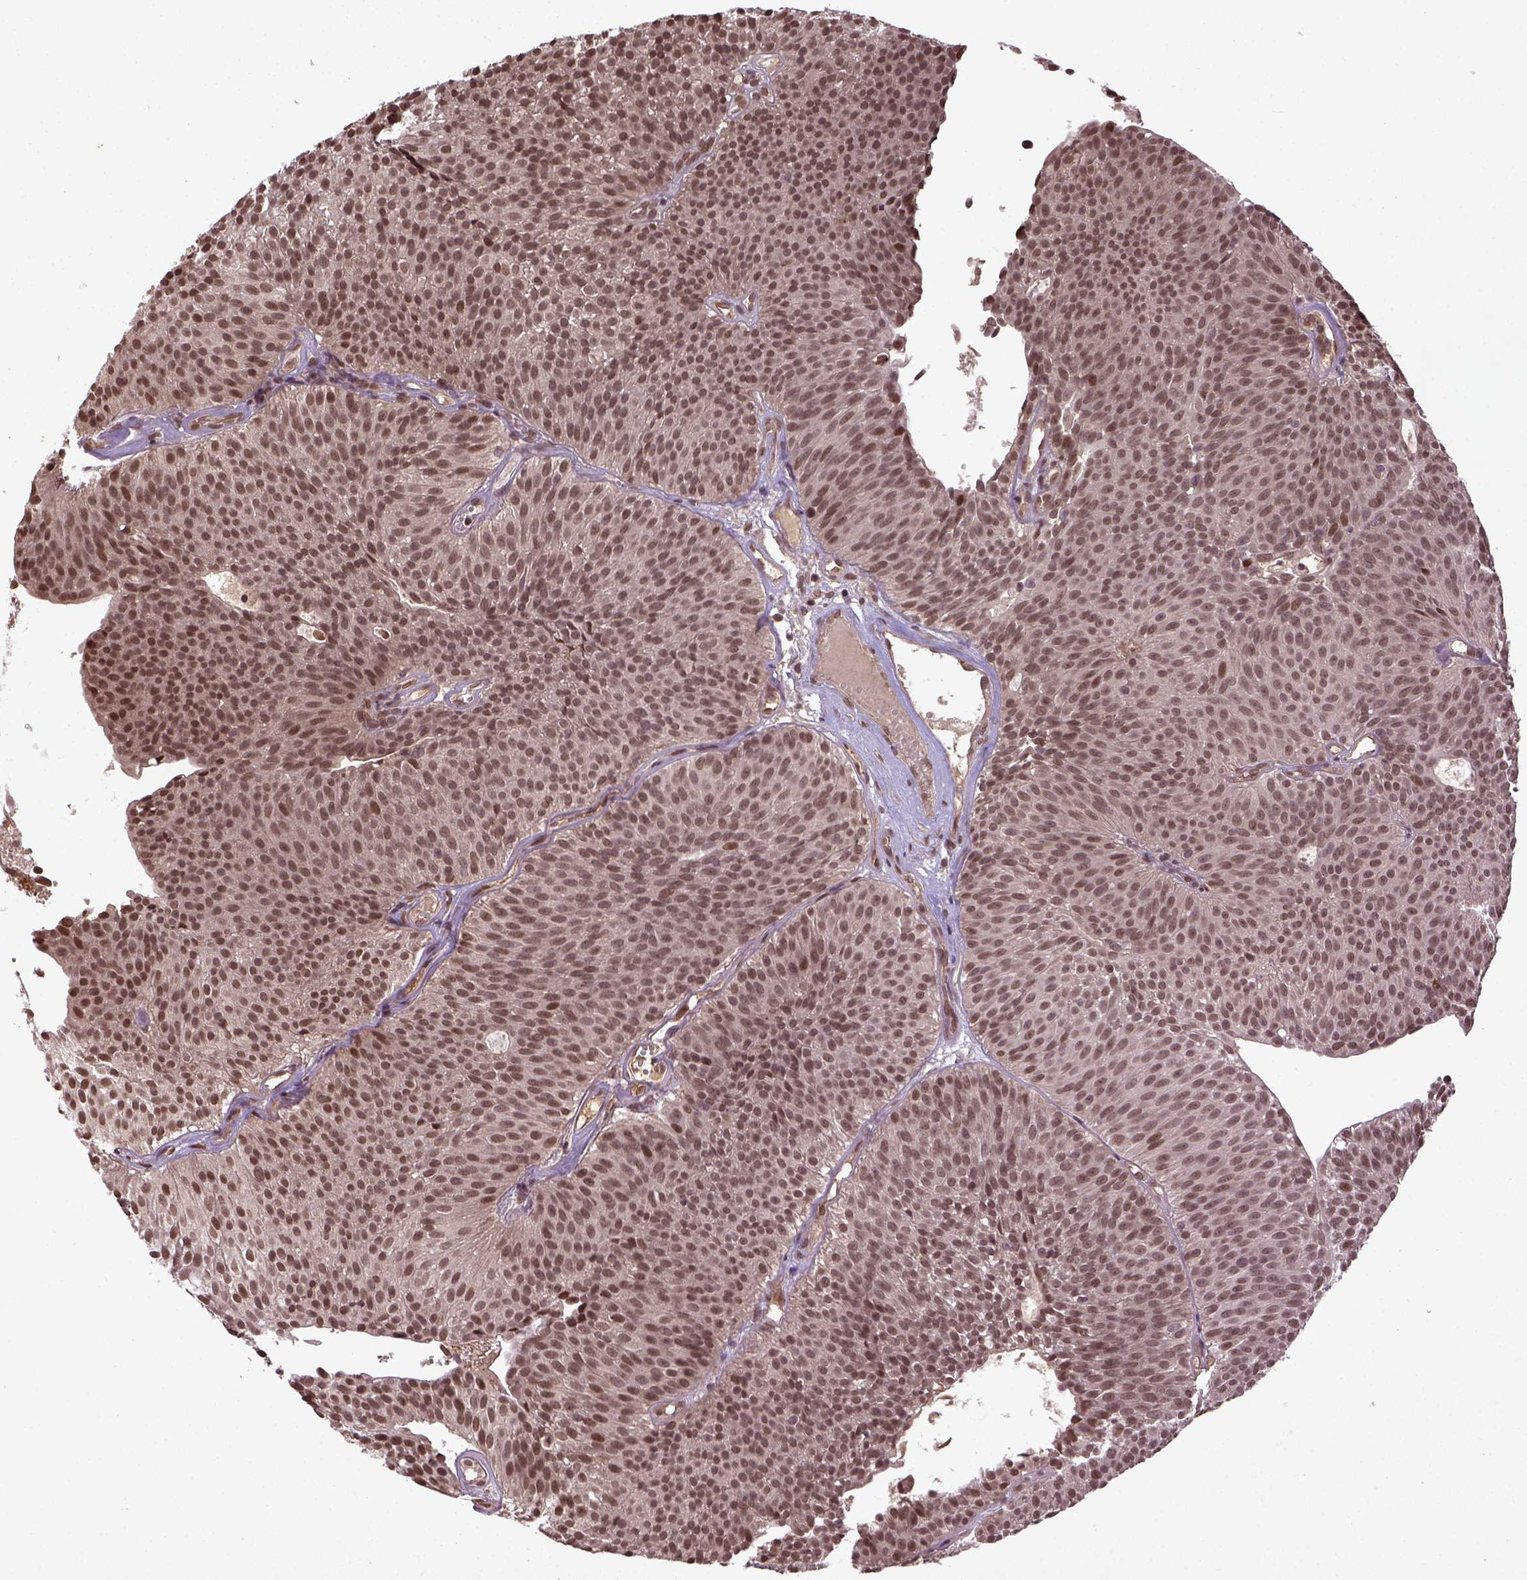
{"staining": {"intensity": "moderate", "quantity": ">75%", "location": "nuclear"}, "tissue": "urothelial cancer", "cell_type": "Tumor cells", "image_type": "cancer", "snomed": [{"axis": "morphology", "description": "Urothelial carcinoma, Low grade"}, {"axis": "topography", "description": "Urinary bladder"}], "caption": "Tumor cells exhibit medium levels of moderate nuclear positivity in about >75% of cells in human urothelial cancer. (Stains: DAB (3,3'-diaminobenzidine) in brown, nuclei in blue, Microscopy: brightfield microscopy at high magnification).", "gene": "BANF1", "patient": {"sex": "male", "age": 63}}